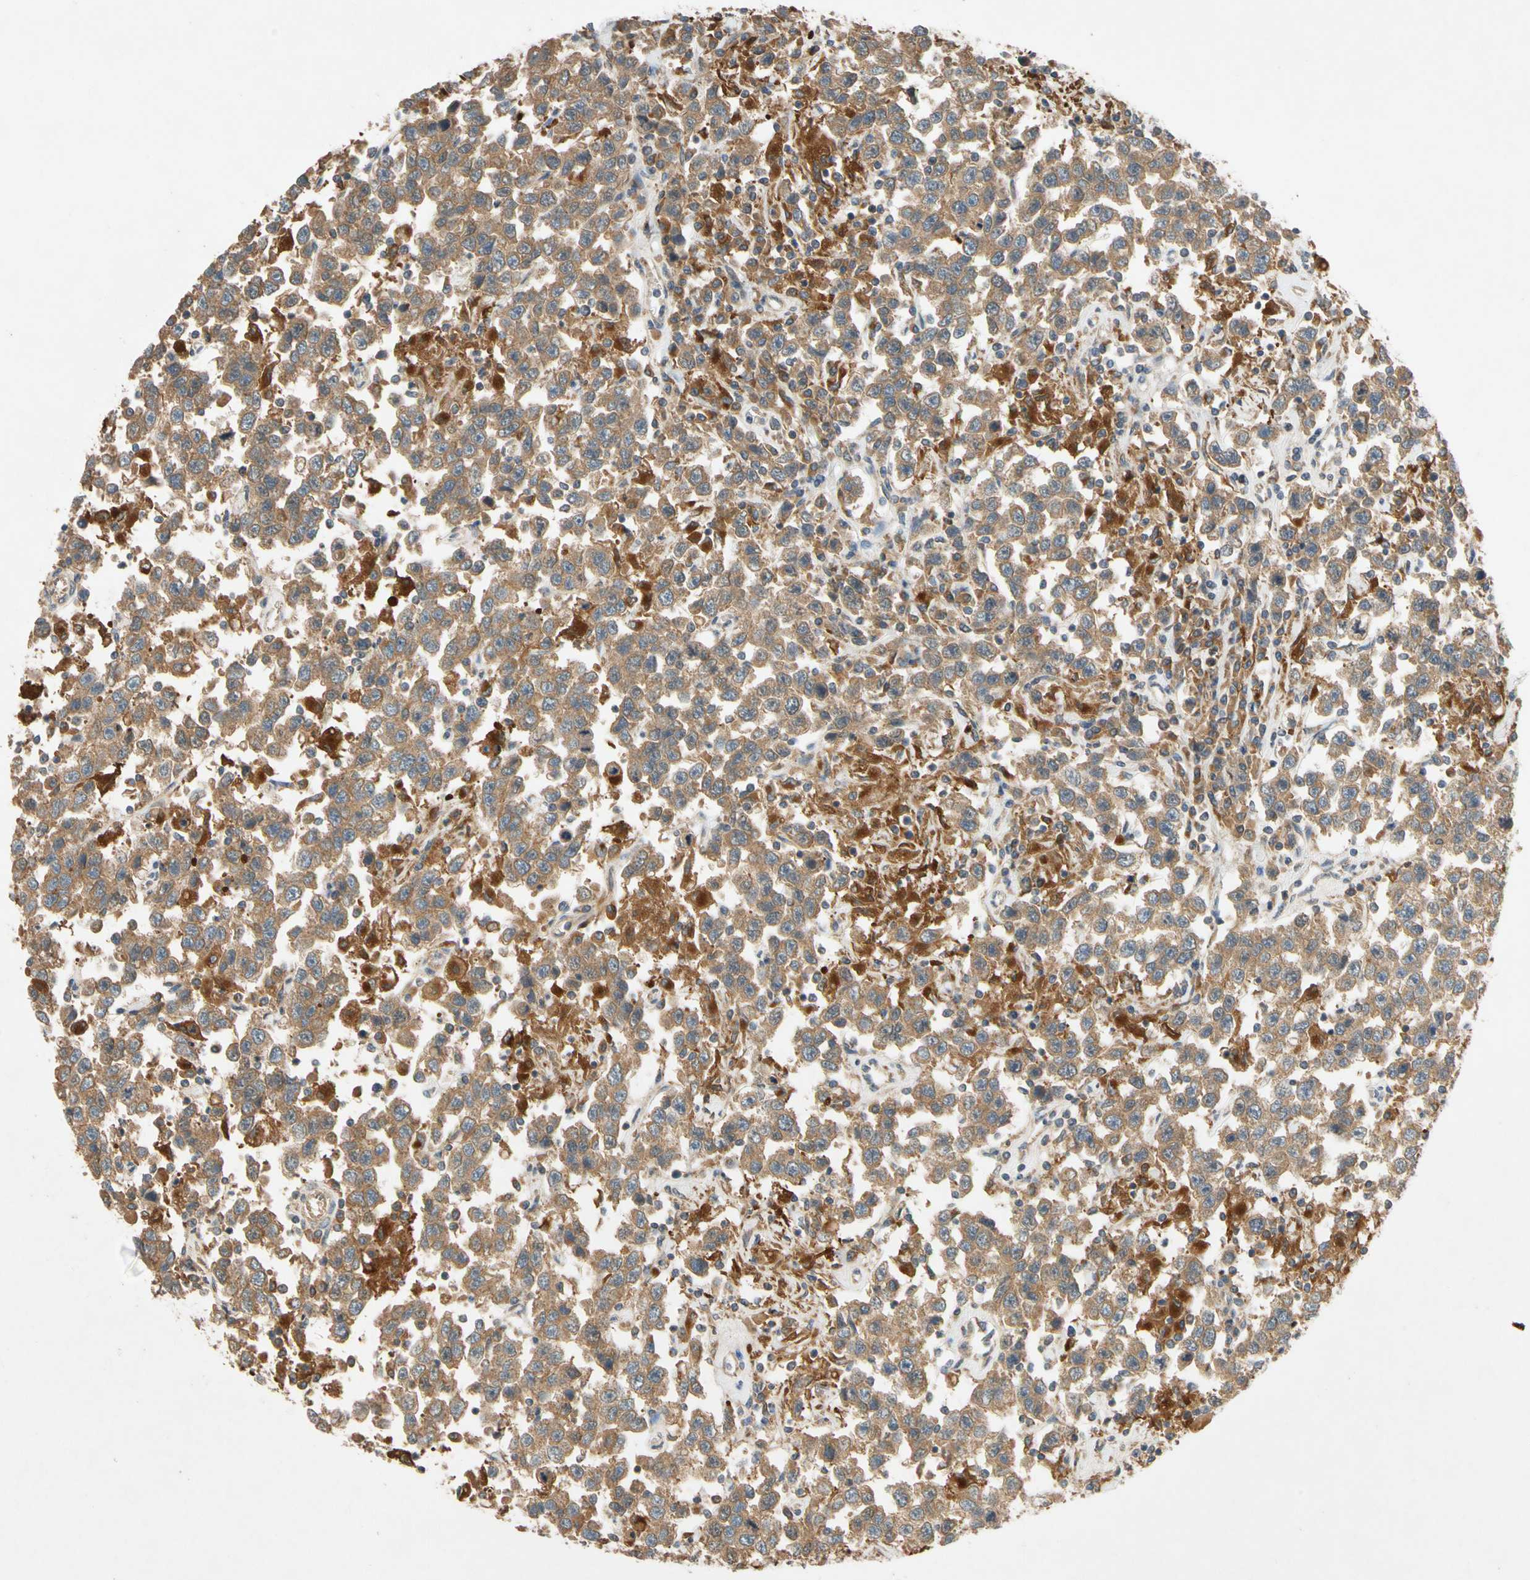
{"staining": {"intensity": "moderate", "quantity": ">75%", "location": "cytoplasmic/membranous"}, "tissue": "testis cancer", "cell_type": "Tumor cells", "image_type": "cancer", "snomed": [{"axis": "morphology", "description": "Seminoma, NOS"}, {"axis": "topography", "description": "Testis"}], "caption": "High-power microscopy captured an IHC histopathology image of testis seminoma, revealing moderate cytoplasmic/membranous expression in approximately >75% of tumor cells.", "gene": "USP46", "patient": {"sex": "male", "age": 41}}